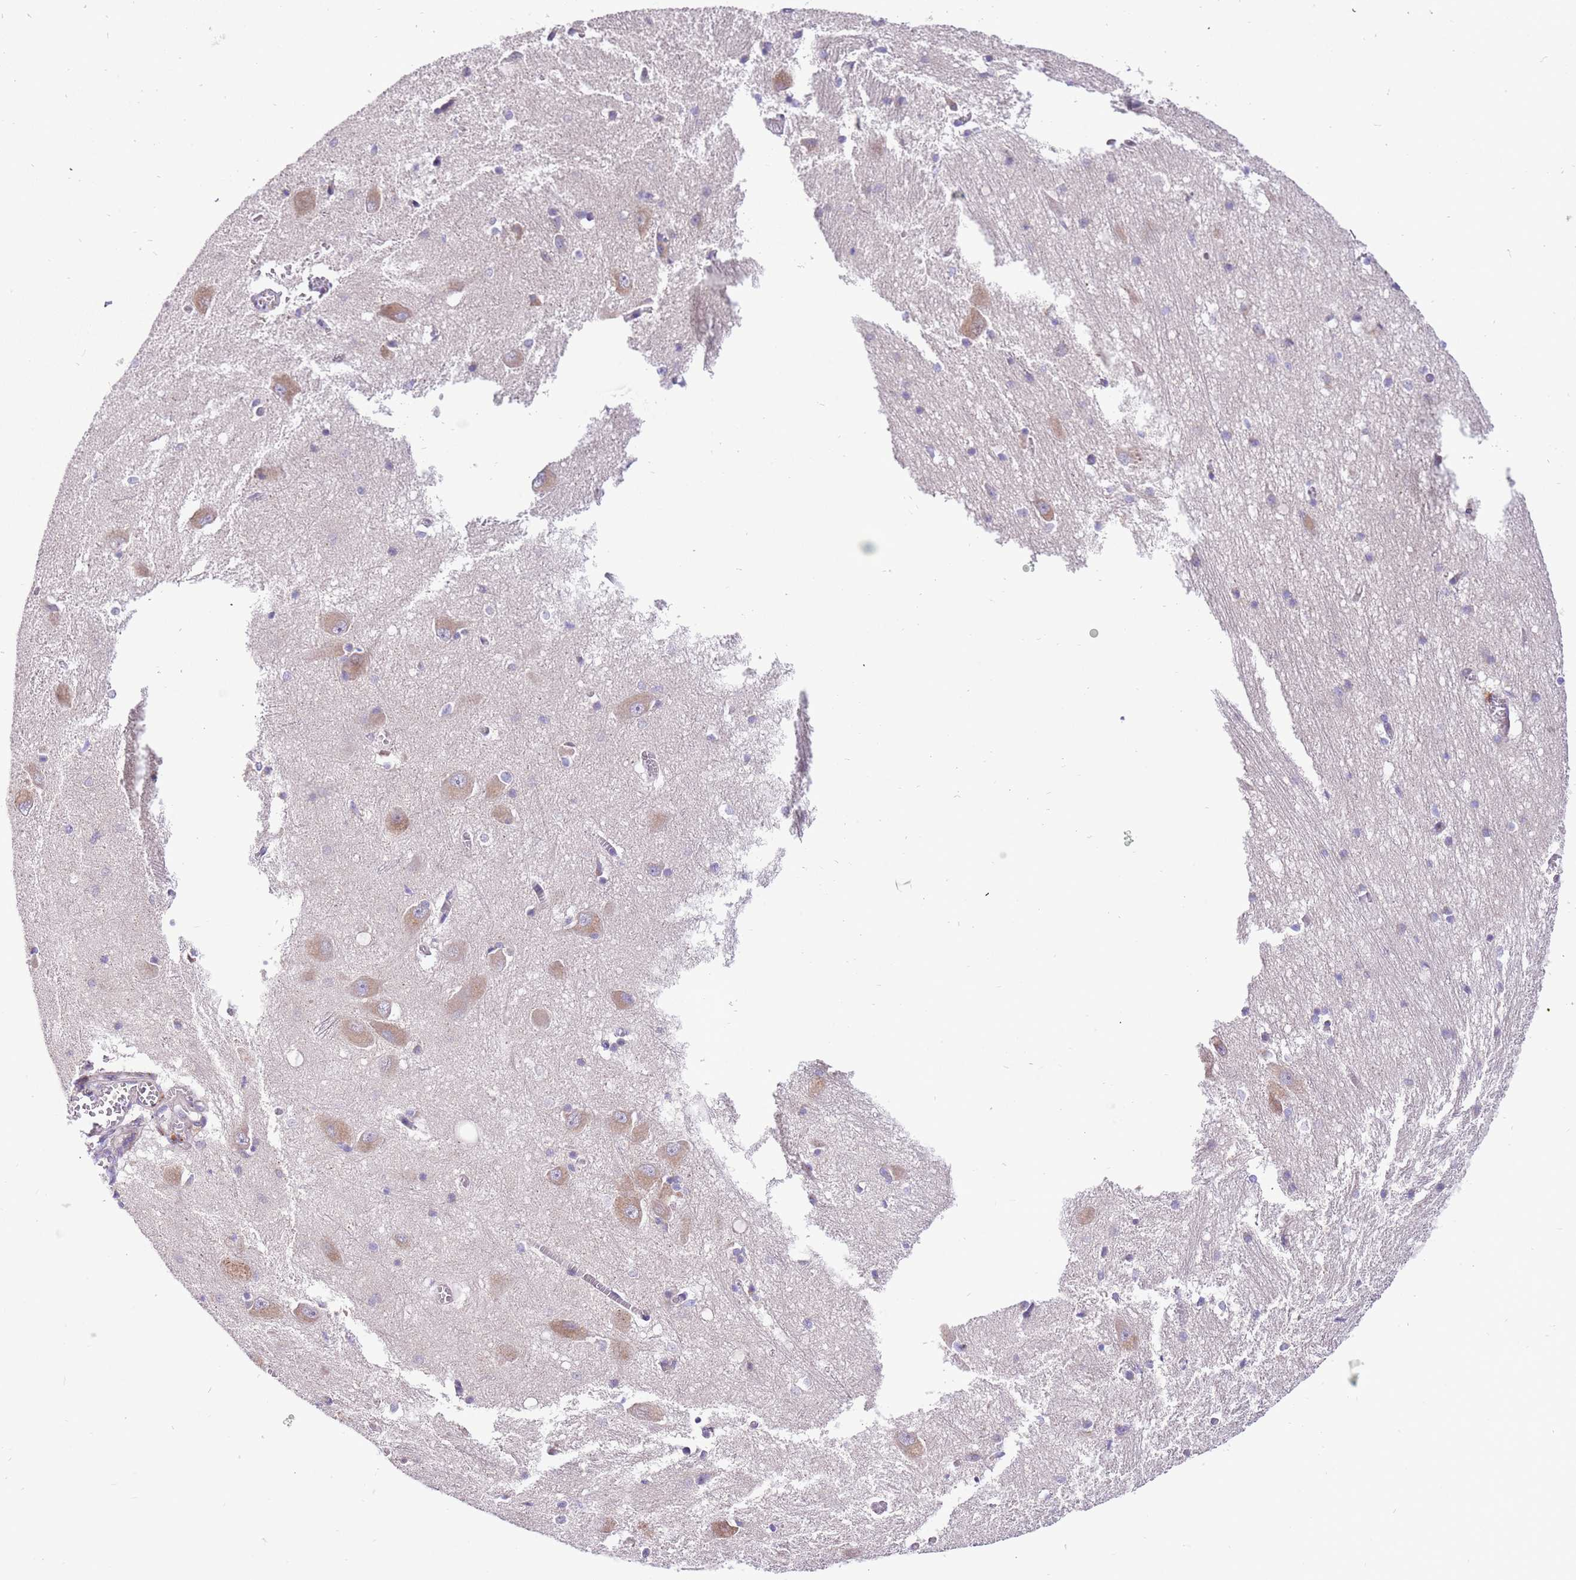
{"staining": {"intensity": "negative", "quantity": "none", "location": "none"}, "tissue": "caudate", "cell_type": "Glial cells", "image_type": "normal", "snomed": [{"axis": "morphology", "description": "Normal tissue, NOS"}, {"axis": "topography", "description": "Lateral ventricle wall"}], "caption": "IHC photomicrograph of benign human caudate stained for a protein (brown), which displays no staining in glial cells. (DAB immunohistochemistry, high magnification).", "gene": "COX17", "patient": {"sex": "male", "age": 37}}